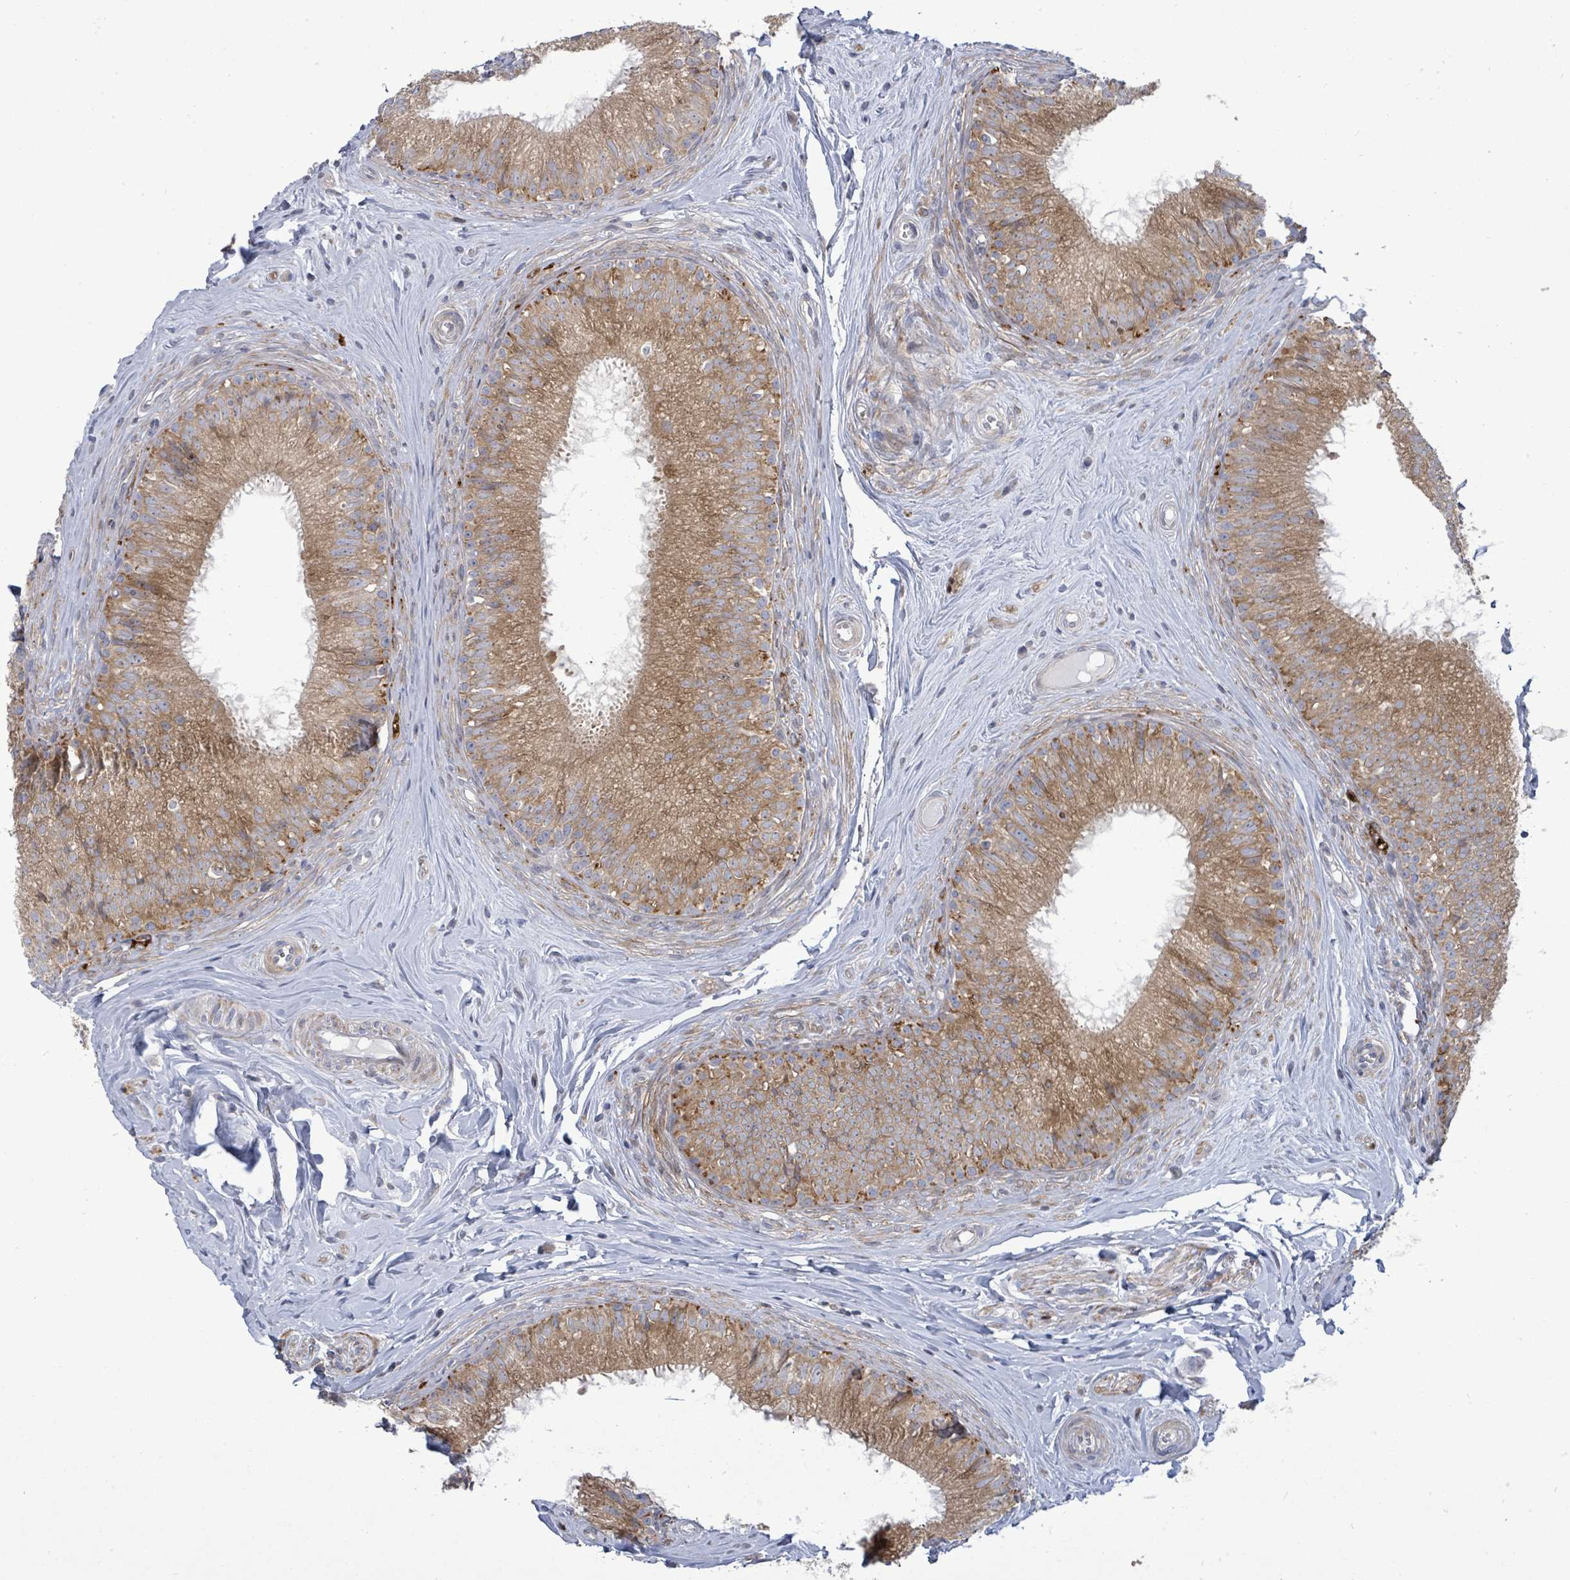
{"staining": {"intensity": "strong", "quantity": ">75%", "location": "cytoplasmic/membranous"}, "tissue": "epididymis", "cell_type": "Glandular cells", "image_type": "normal", "snomed": [{"axis": "morphology", "description": "Normal tissue, NOS"}, {"axis": "topography", "description": "Epididymis"}], "caption": "Protein analysis of normal epididymis exhibits strong cytoplasmic/membranous positivity in approximately >75% of glandular cells.", "gene": "SAR1A", "patient": {"sex": "male", "age": 34}}